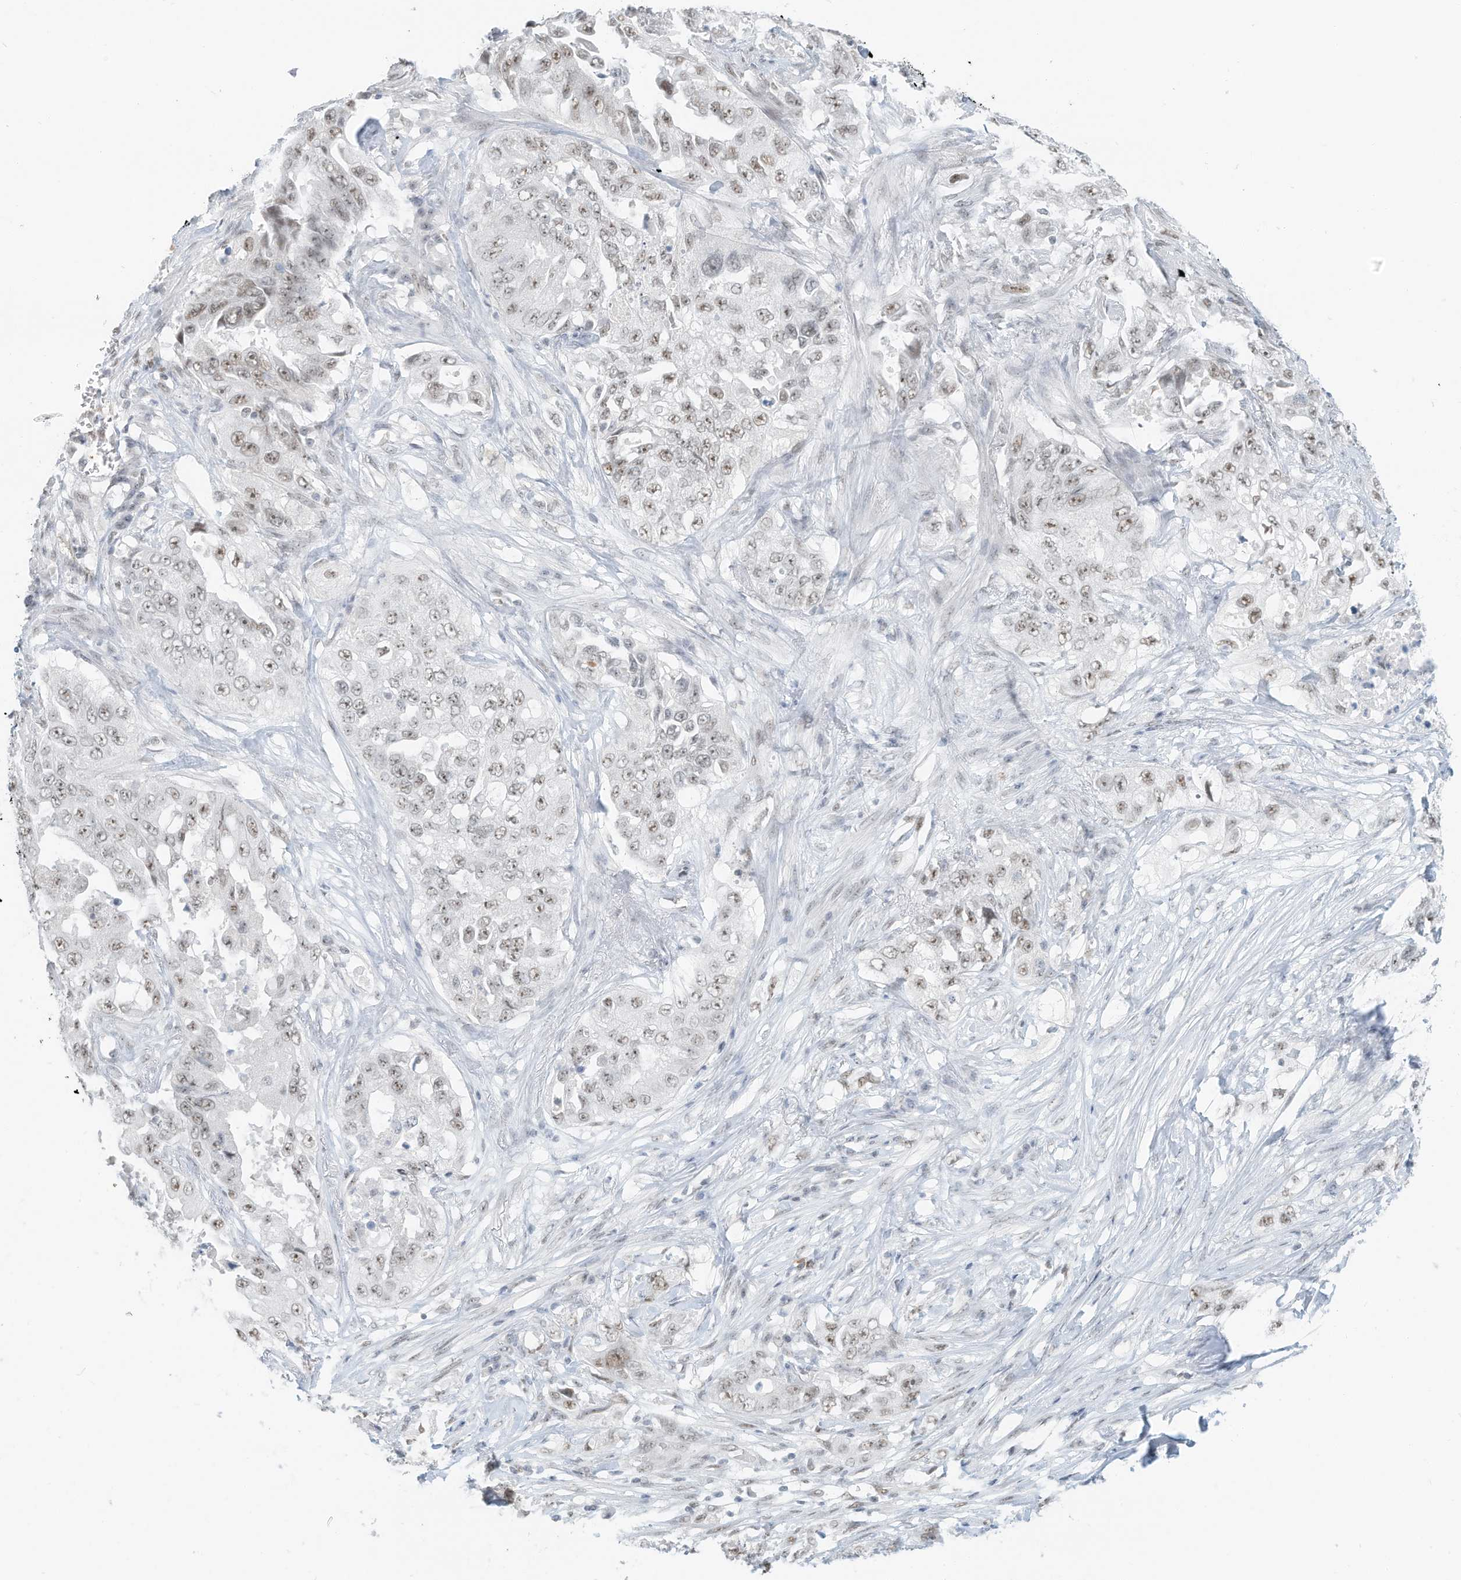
{"staining": {"intensity": "weak", "quantity": ">75%", "location": "nuclear"}, "tissue": "lung cancer", "cell_type": "Tumor cells", "image_type": "cancer", "snomed": [{"axis": "morphology", "description": "Adenocarcinoma, NOS"}, {"axis": "topography", "description": "Lung"}], "caption": "The photomicrograph displays staining of lung adenocarcinoma, revealing weak nuclear protein expression (brown color) within tumor cells.", "gene": "PGC", "patient": {"sex": "female", "age": 51}}